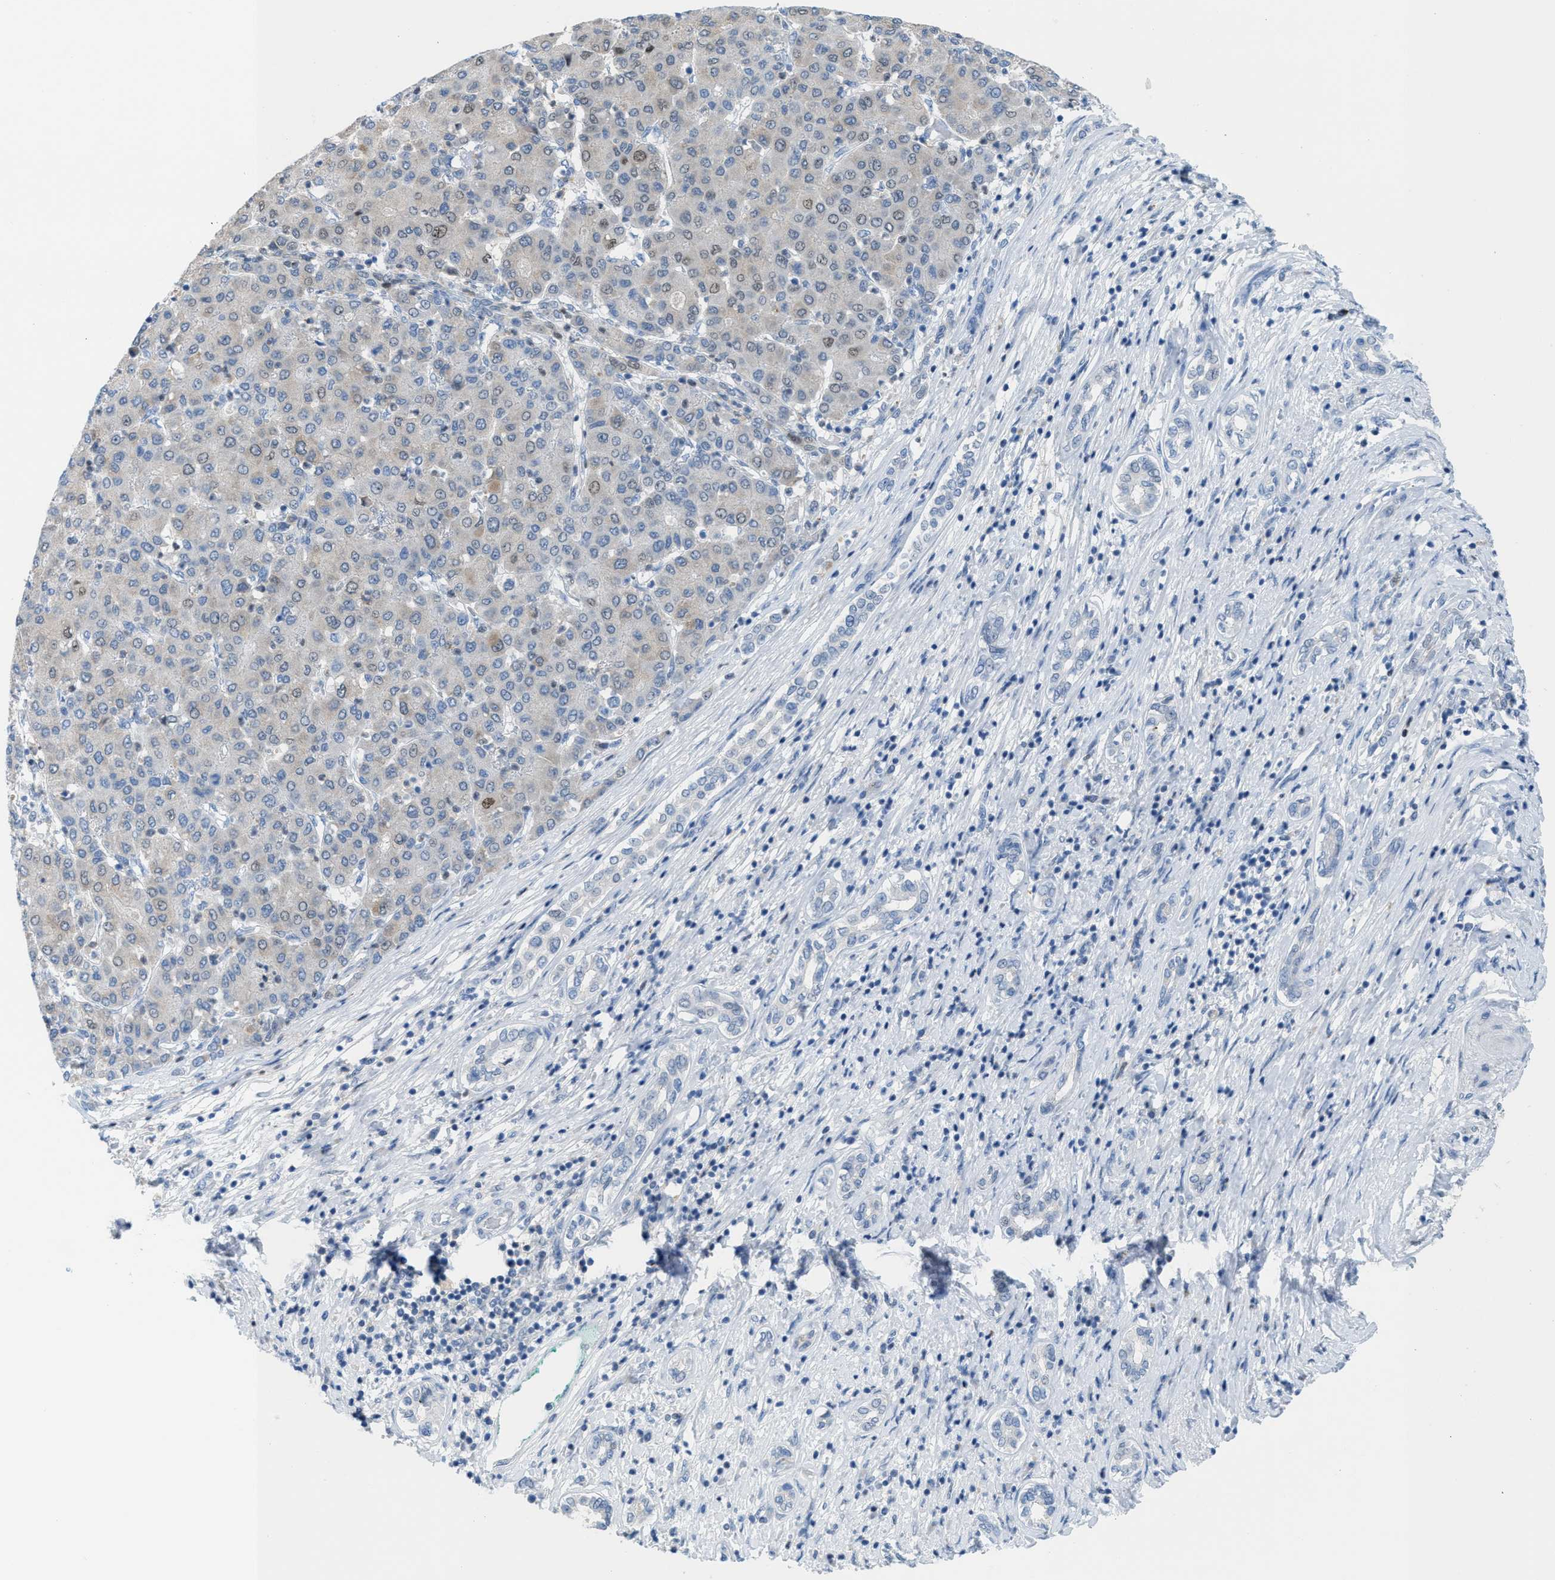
{"staining": {"intensity": "weak", "quantity": "<25%", "location": "nuclear"}, "tissue": "liver cancer", "cell_type": "Tumor cells", "image_type": "cancer", "snomed": [{"axis": "morphology", "description": "Carcinoma, Hepatocellular, NOS"}, {"axis": "topography", "description": "Liver"}], "caption": "The immunohistochemistry image has no significant staining in tumor cells of liver cancer (hepatocellular carcinoma) tissue.", "gene": "PPM1D", "patient": {"sex": "male", "age": 65}}